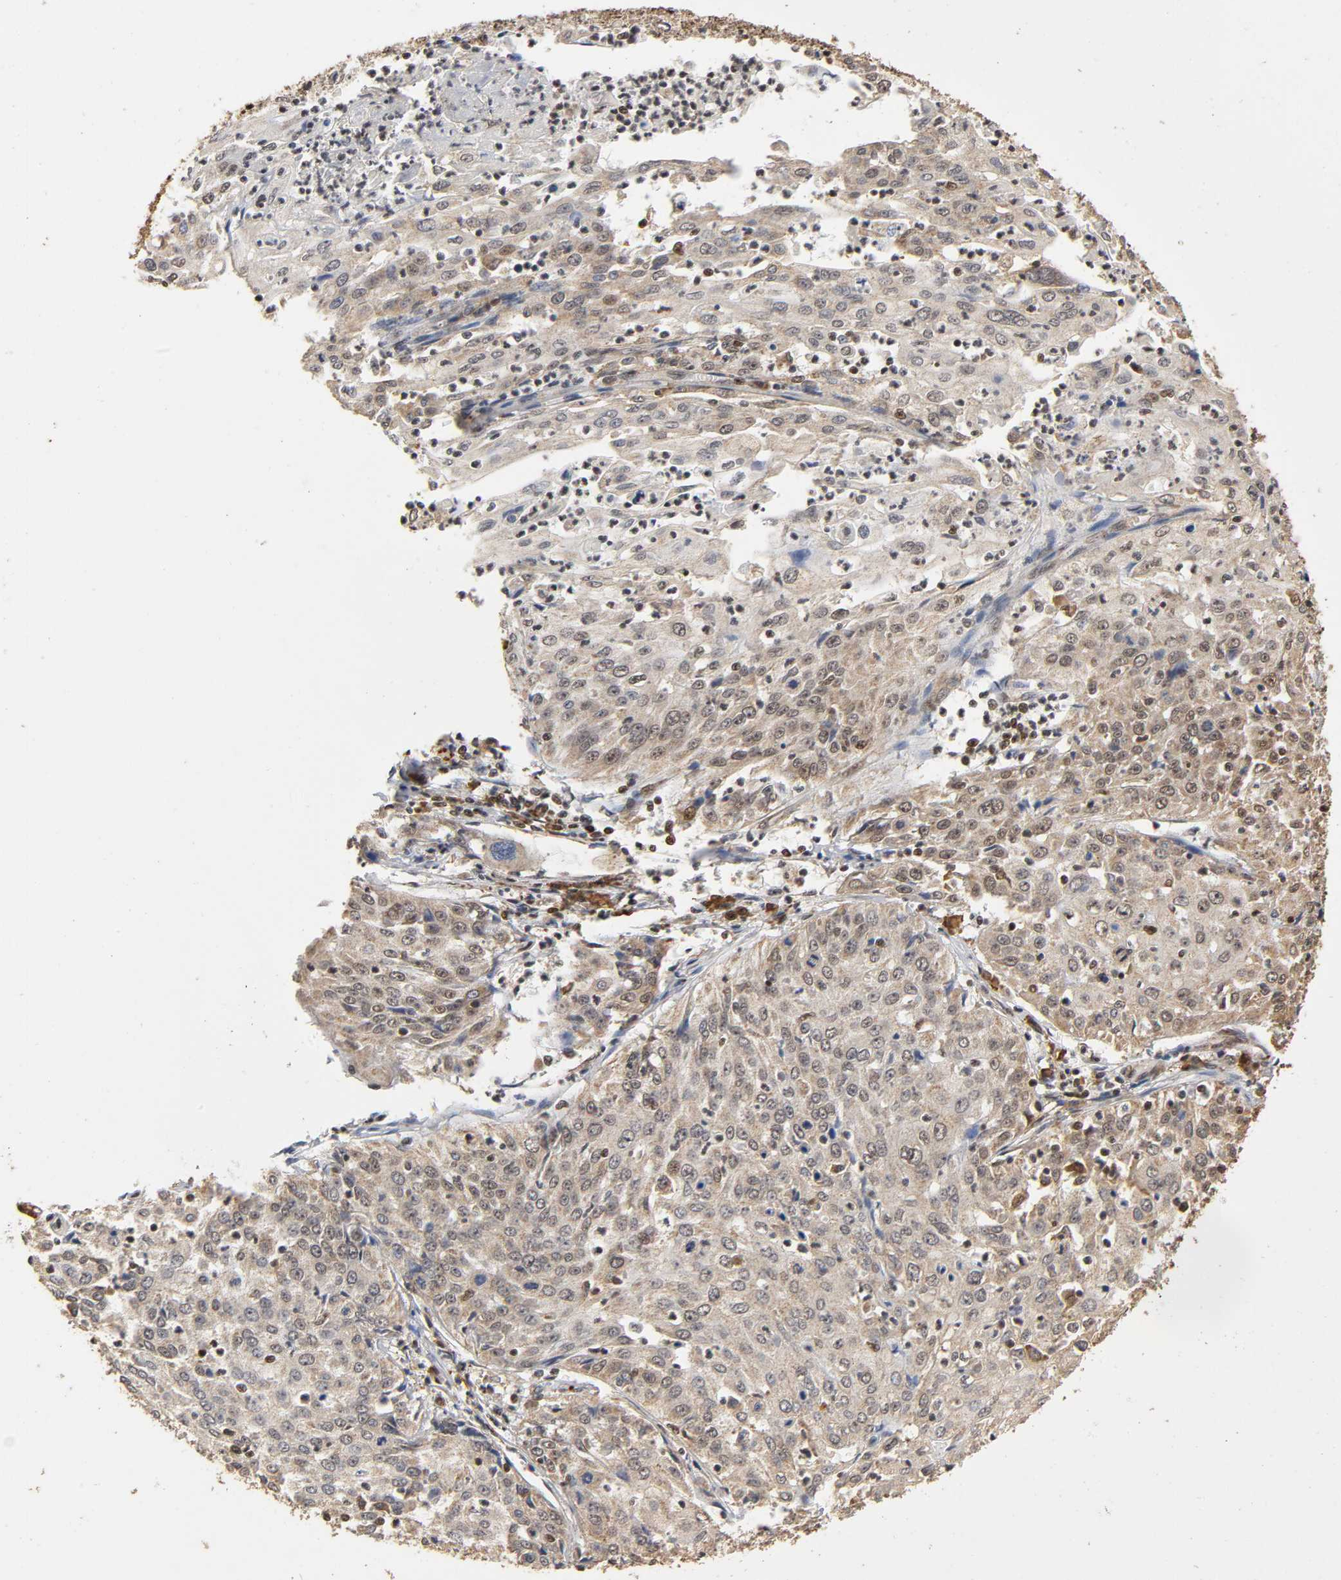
{"staining": {"intensity": "moderate", "quantity": ">75%", "location": "cytoplasmic/membranous,nuclear"}, "tissue": "cervical cancer", "cell_type": "Tumor cells", "image_type": "cancer", "snomed": [{"axis": "morphology", "description": "Squamous cell carcinoma, NOS"}, {"axis": "topography", "description": "Cervix"}], "caption": "An image showing moderate cytoplasmic/membranous and nuclear staining in approximately >75% of tumor cells in squamous cell carcinoma (cervical), as visualized by brown immunohistochemical staining.", "gene": "RNF122", "patient": {"sex": "female", "age": 39}}